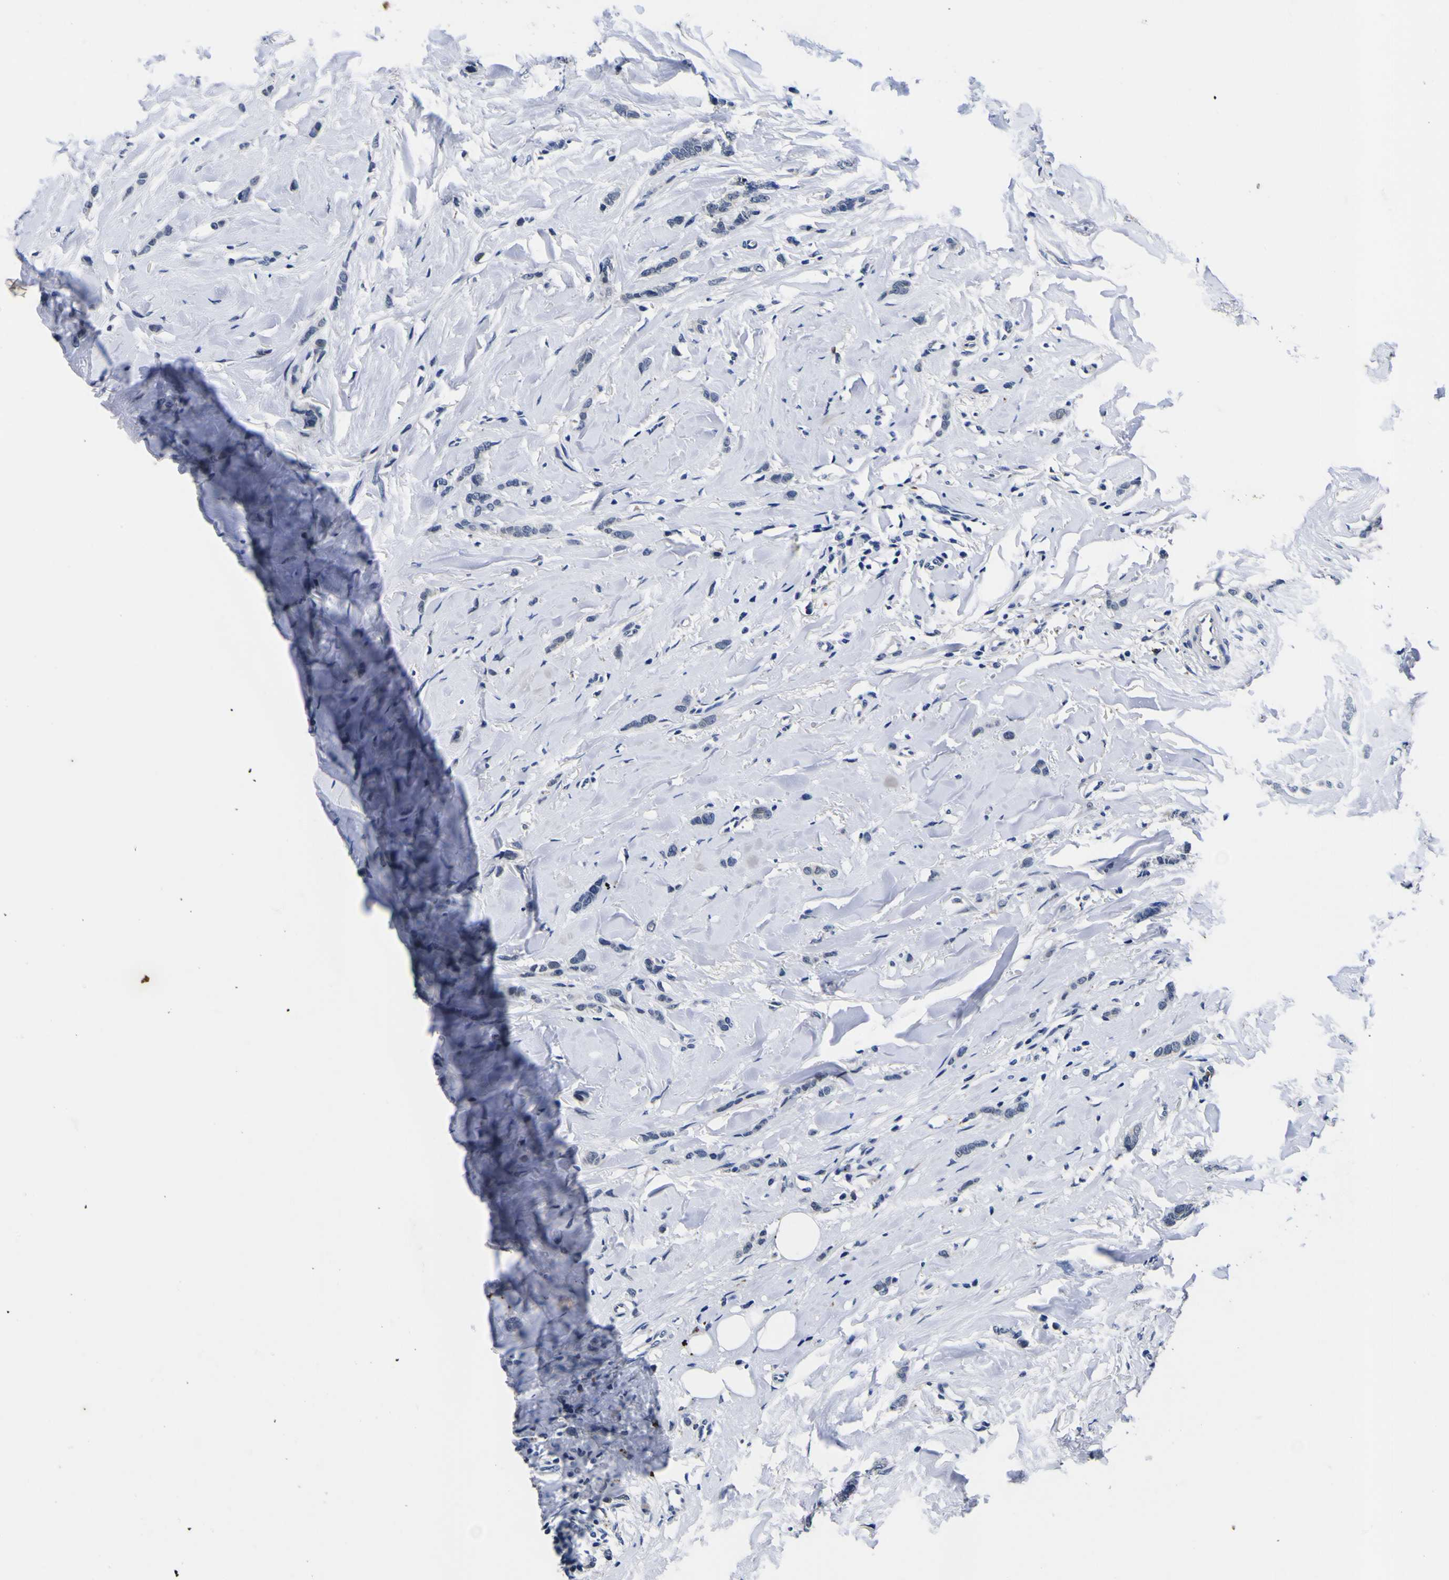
{"staining": {"intensity": "negative", "quantity": "none", "location": "none"}, "tissue": "breast cancer", "cell_type": "Tumor cells", "image_type": "cancer", "snomed": [{"axis": "morphology", "description": "Lobular carcinoma"}, {"axis": "topography", "description": "Skin"}, {"axis": "topography", "description": "Breast"}], "caption": "Immunohistochemistry (IHC) image of neoplastic tissue: lobular carcinoma (breast) stained with DAB demonstrates no significant protein staining in tumor cells. (Stains: DAB IHC with hematoxylin counter stain, Microscopy: brightfield microscopy at high magnification).", "gene": "IGFLR1", "patient": {"sex": "female", "age": 46}}